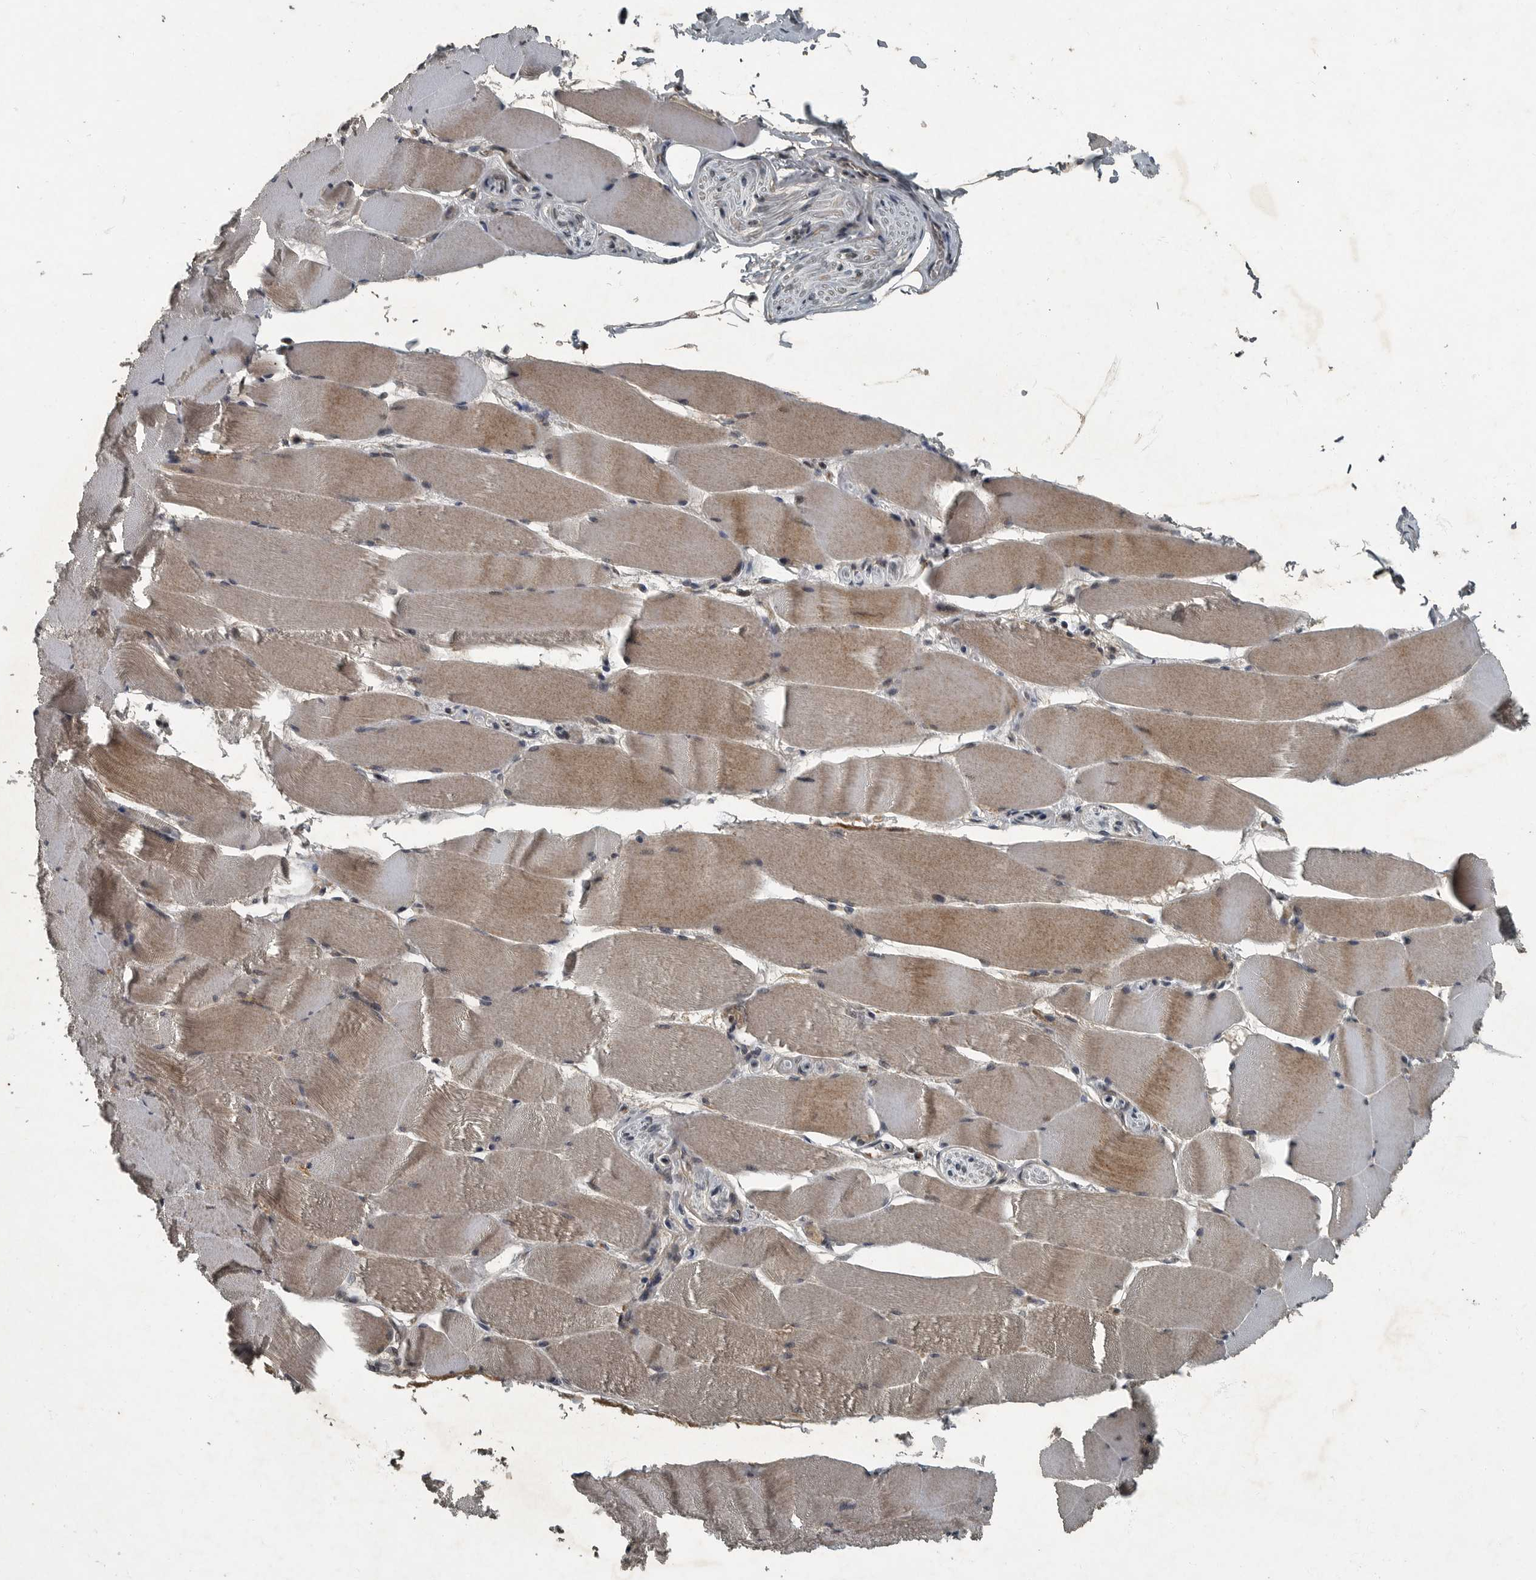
{"staining": {"intensity": "moderate", "quantity": "25%-75%", "location": "cytoplasmic/membranous"}, "tissue": "skeletal muscle", "cell_type": "Myocytes", "image_type": "normal", "snomed": [{"axis": "morphology", "description": "Normal tissue, NOS"}, {"axis": "topography", "description": "Skeletal muscle"}], "caption": "Immunohistochemistry (DAB (3,3'-diaminobenzidine)) staining of benign human skeletal muscle reveals moderate cytoplasmic/membranous protein positivity in about 25%-75% of myocytes. (IHC, brightfield microscopy, high magnification).", "gene": "FOXO1", "patient": {"sex": "male", "age": 62}}